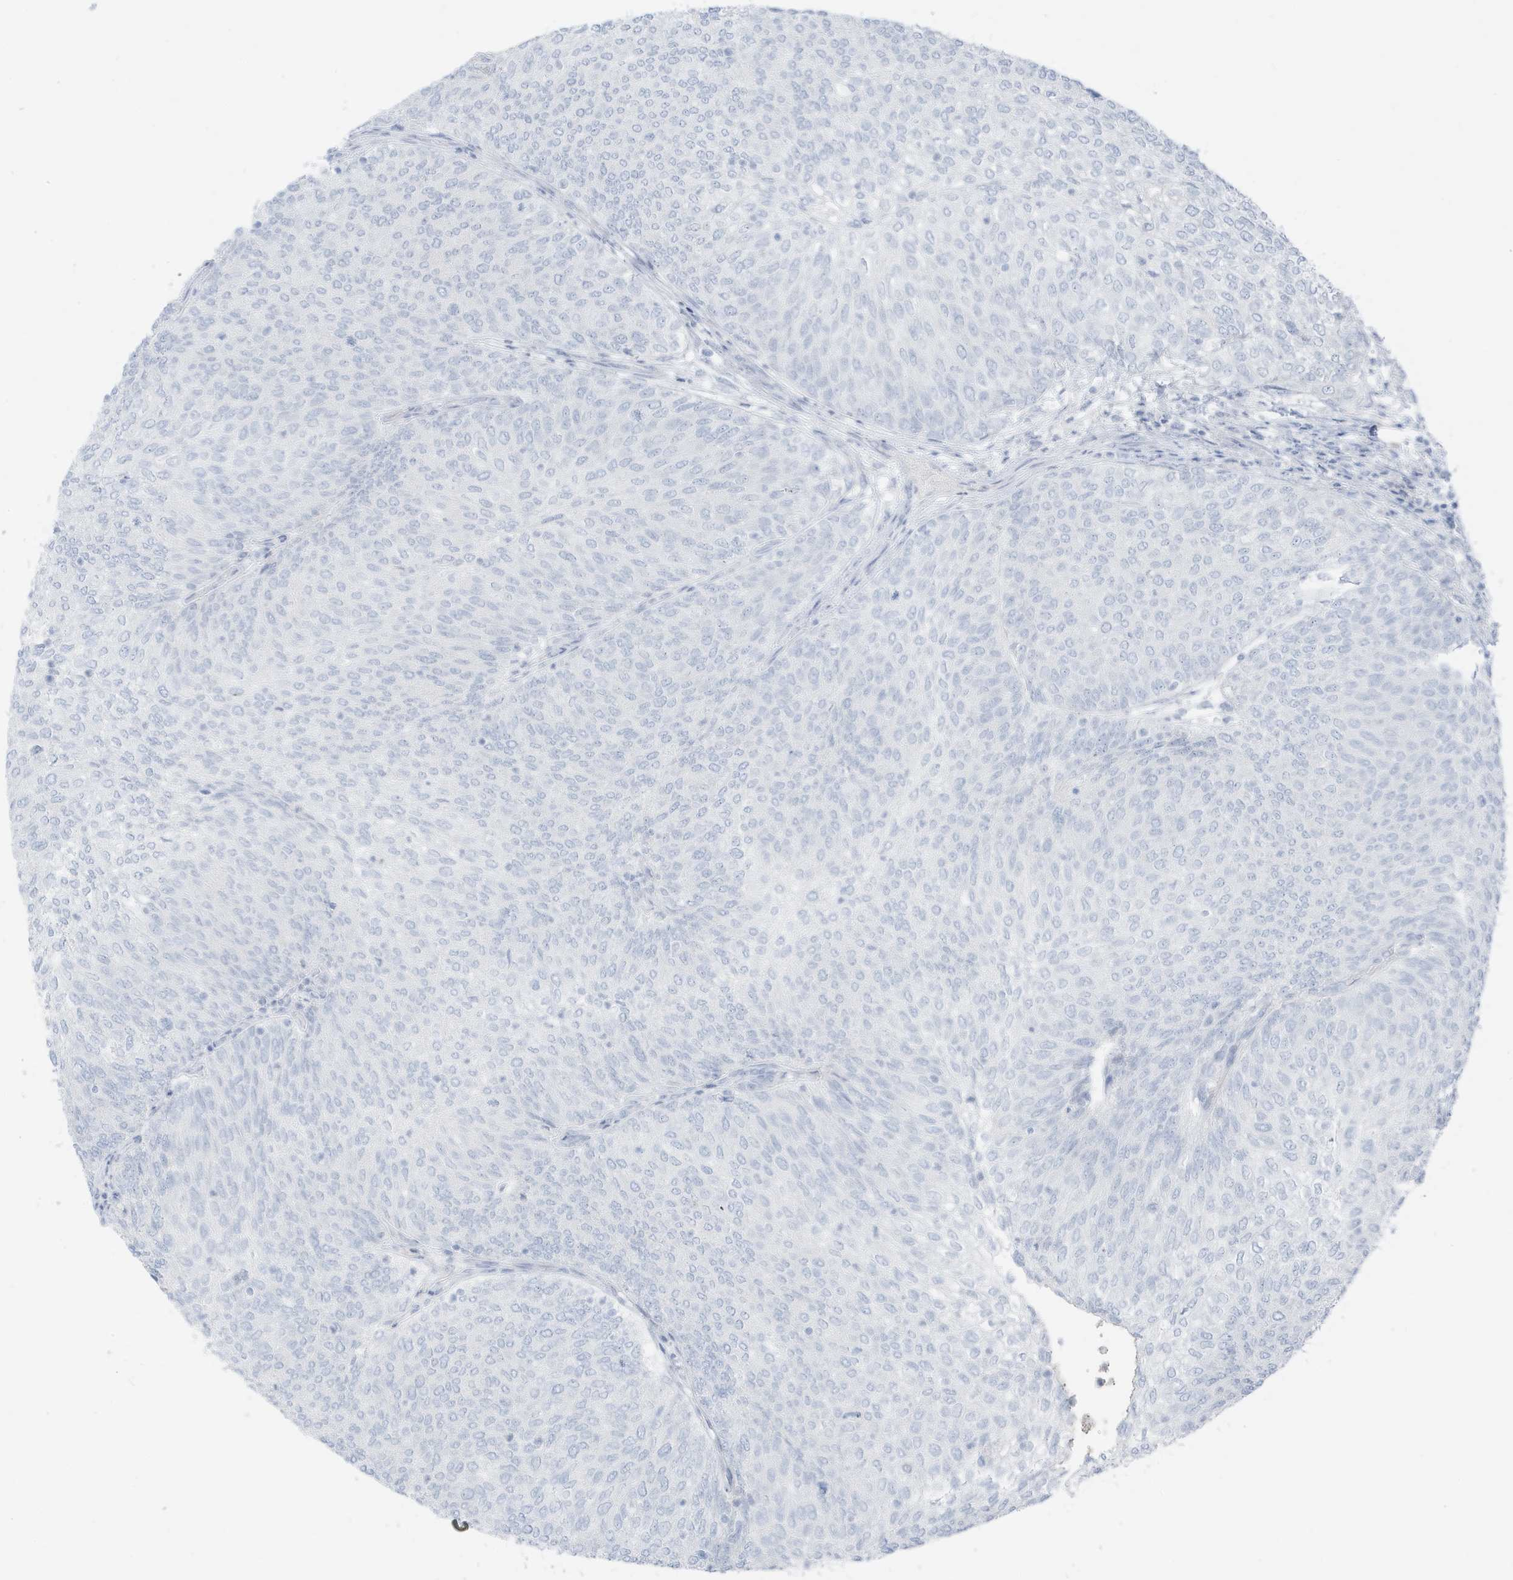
{"staining": {"intensity": "negative", "quantity": "none", "location": "none"}, "tissue": "urothelial cancer", "cell_type": "Tumor cells", "image_type": "cancer", "snomed": [{"axis": "morphology", "description": "Urothelial carcinoma, Low grade"}, {"axis": "topography", "description": "Urinary bladder"}], "caption": "Low-grade urothelial carcinoma stained for a protein using IHC demonstrates no positivity tumor cells.", "gene": "ZFP64", "patient": {"sex": "female", "age": 79}}